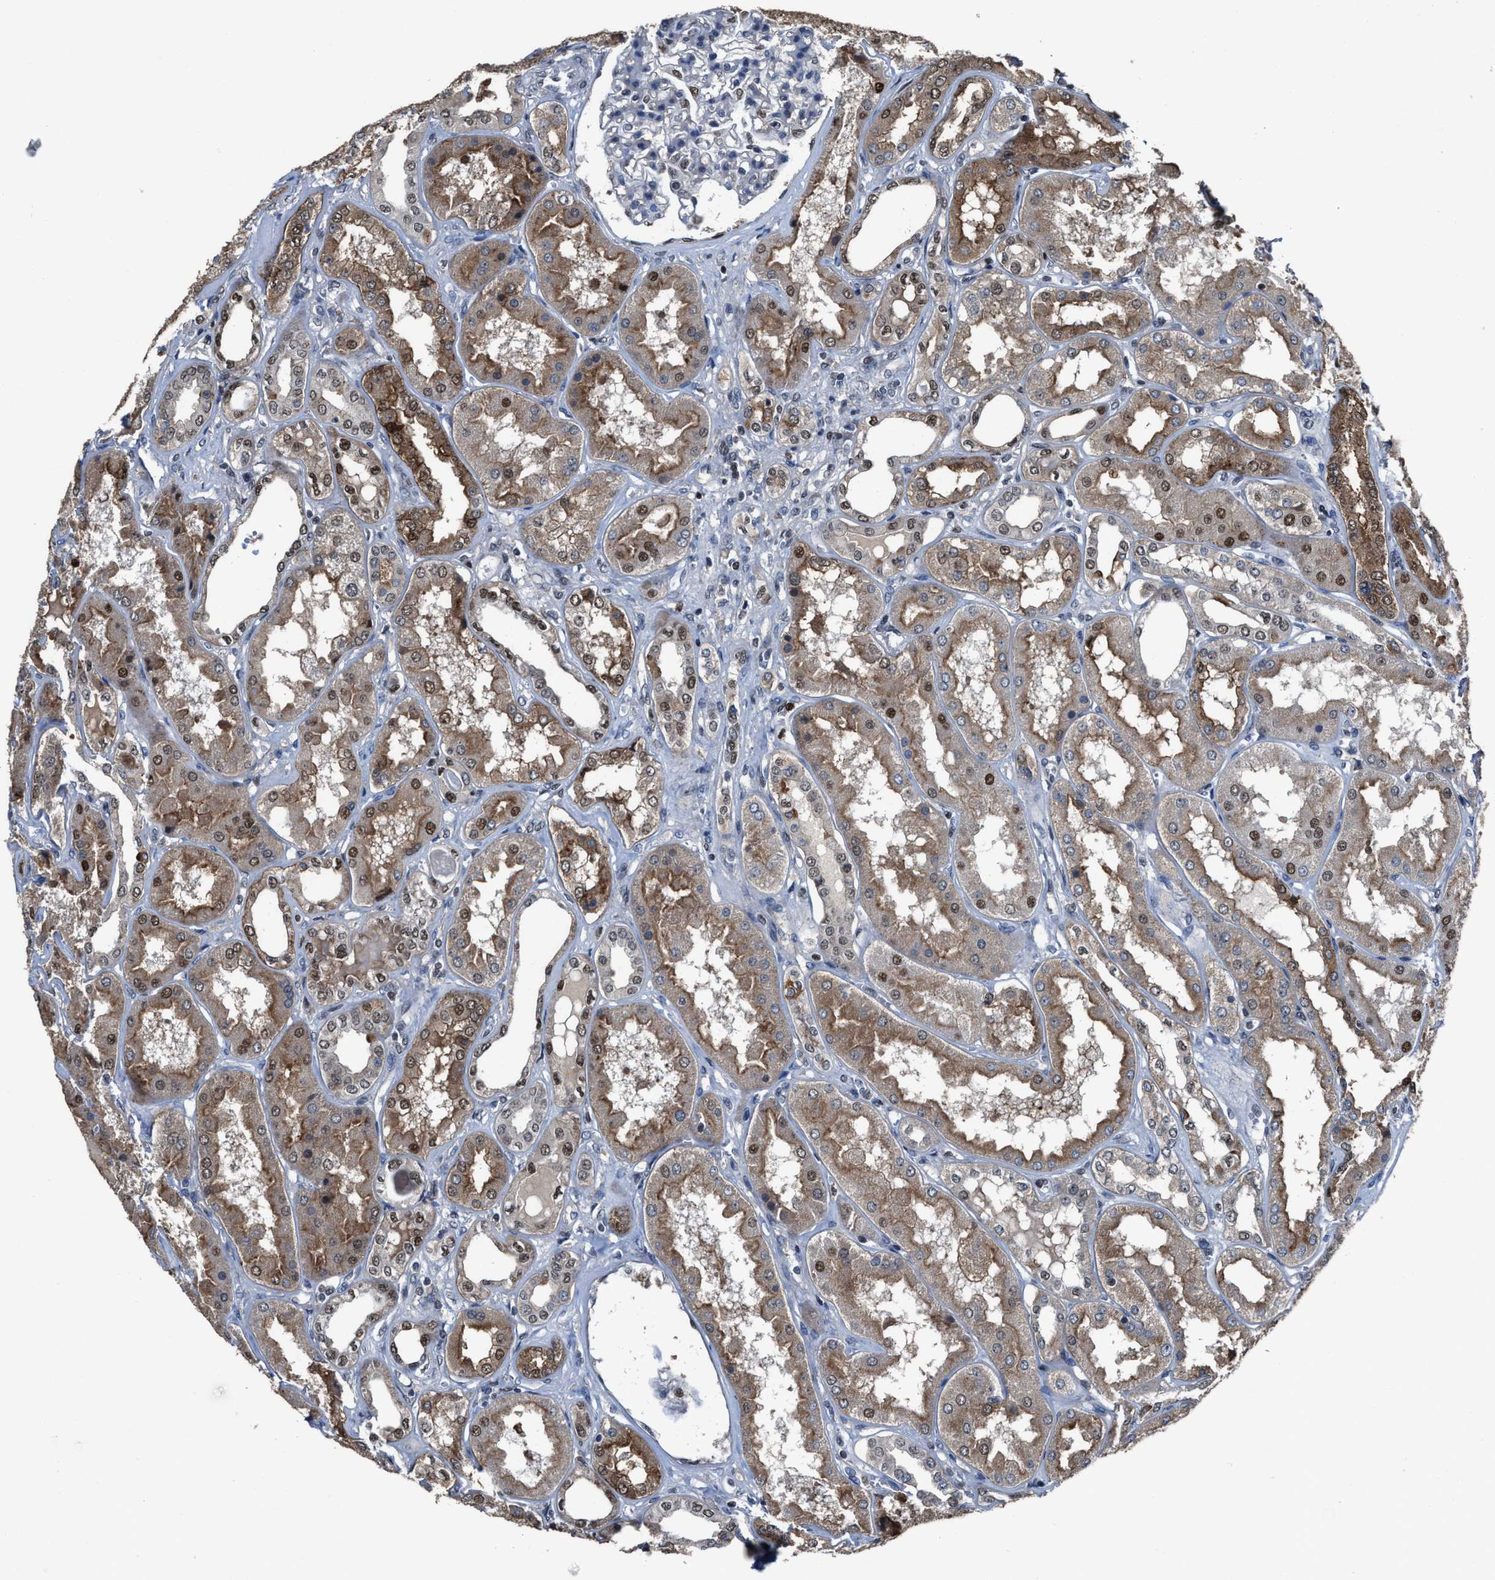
{"staining": {"intensity": "moderate", "quantity": "<25%", "location": "nuclear"}, "tissue": "kidney", "cell_type": "Cells in glomeruli", "image_type": "normal", "snomed": [{"axis": "morphology", "description": "Normal tissue, NOS"}, {"axis": "topography", "description": "Kidney"}], "caption": "Immunohistochemical staining of benign human kidney exhibits low levels of moderate nuclear positivity in approximately <25% of cells in glomeruli.", "gene": "ZNF20", "patient": {"sex": "female", "age": 56}}